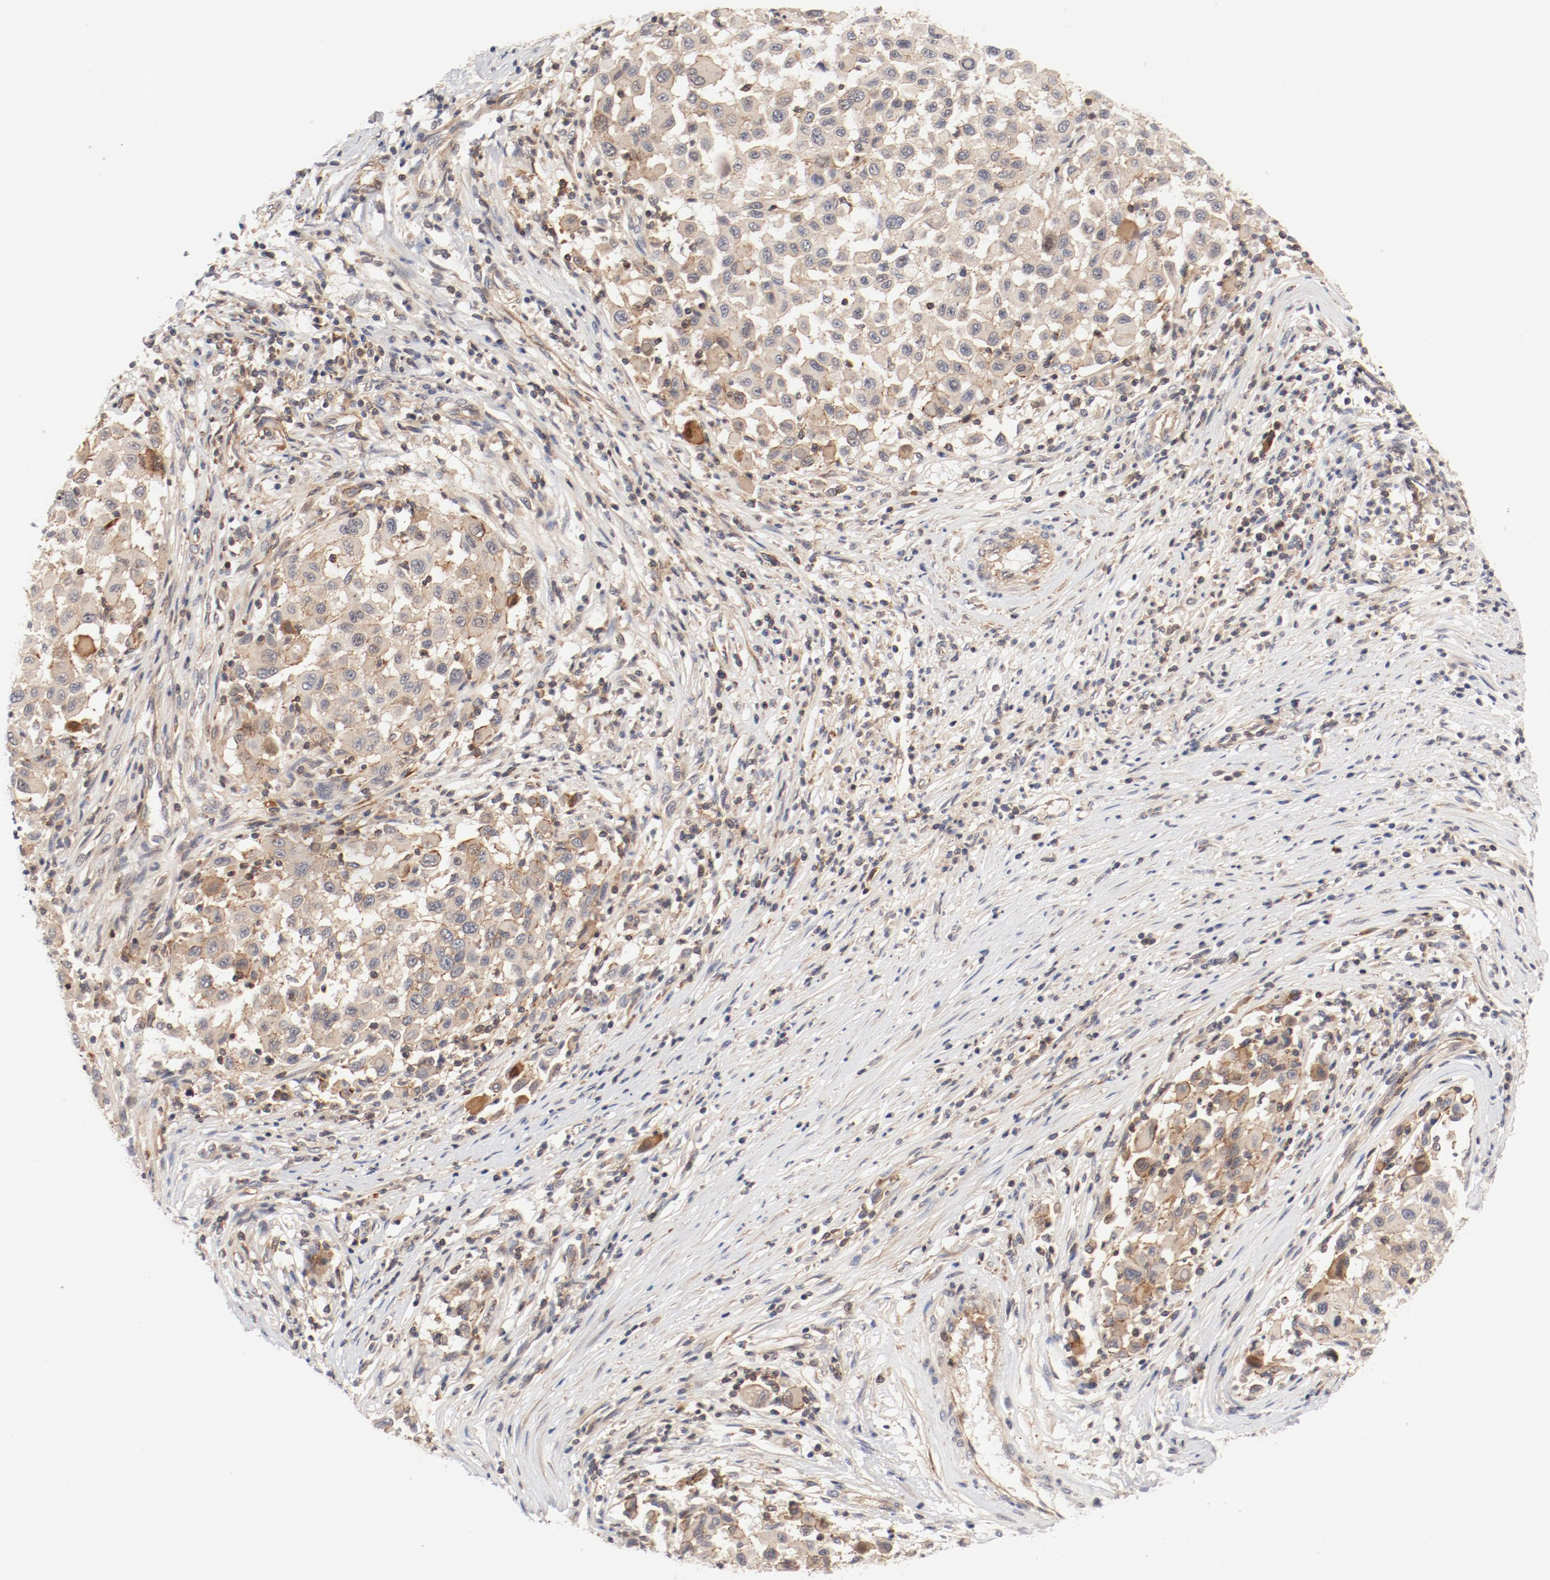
{"staining": {"intensity": "moderate", "quantity": ">75%", "location": "cytoplasmic/membranous"}, "tissue": "melanoma", "cell_type": "Tumor cells", "image_type": "cancer", "snomed": [{"axis": "morphology", "description": "Malignant melanoma, Metastatic site"}, {"axis": "topography", "description": "Lymph node"}], "caption": "Human malignant melanoma (metastatic site) stained with a protein marker shows moderate staining in tumor cells.", "gene": "ZNF267", "patient": {"sex": "male", "age": 61}}